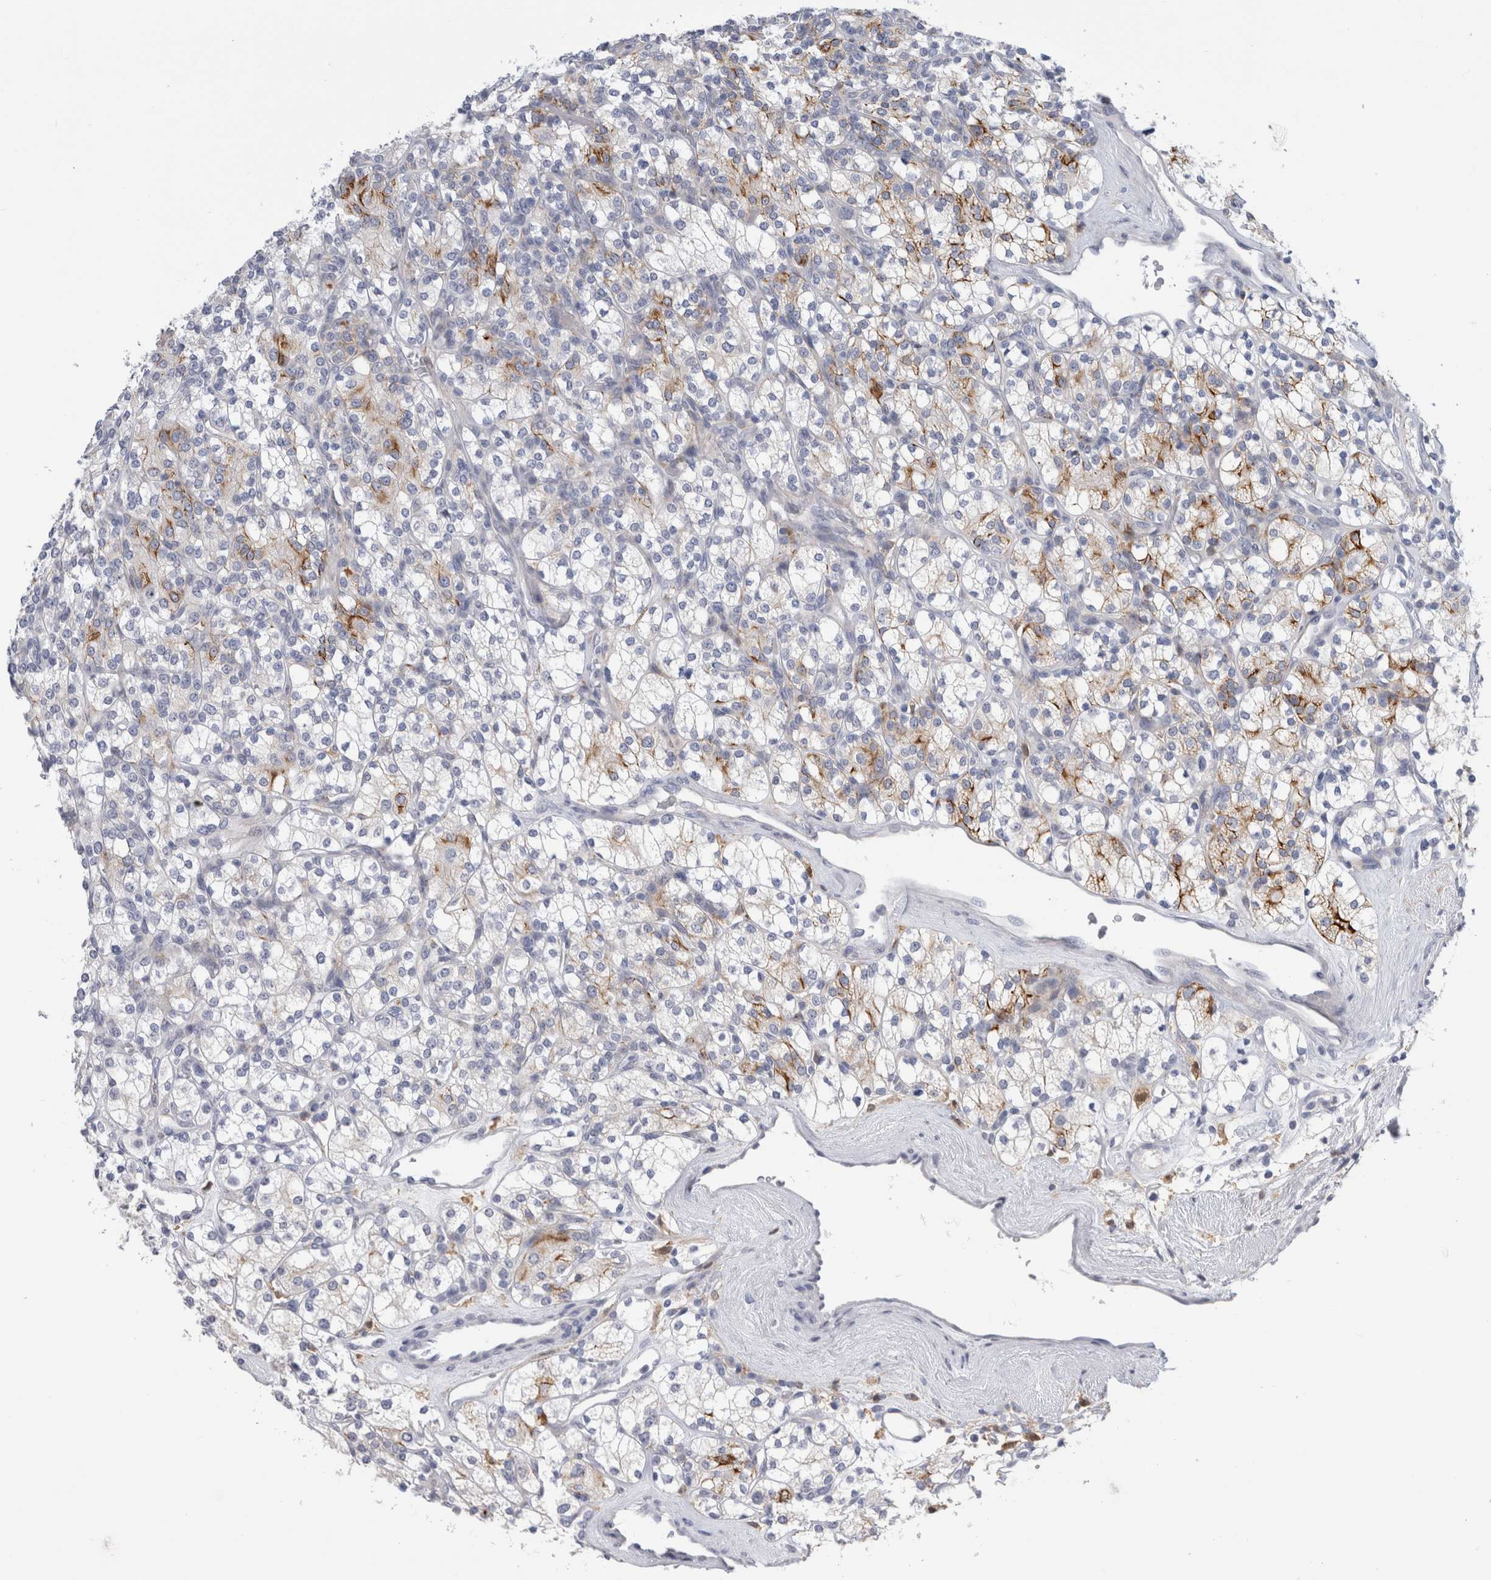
{"staining": {"intensity": "moderate", "quantity": "<25%", "location": "cytoplasmic/membranous"}, "tissue": "renal cancer", "cell_type": "Tumor cells", "image_type": "cancer", "snomed": [{"axis": "morphology", "description": "Adenocarcinoma, NOS"}, {"axis": "topography", "description": "Kidney"}], "caption": "Immunohistochemical staining of human renal adenocarcinoma reveals moderate cytoplasmic/membranous protein staining in approximately <25% of tumor cells.", "gene": "SLC20A2", "patient": {"sex": "male", "age": 77}}